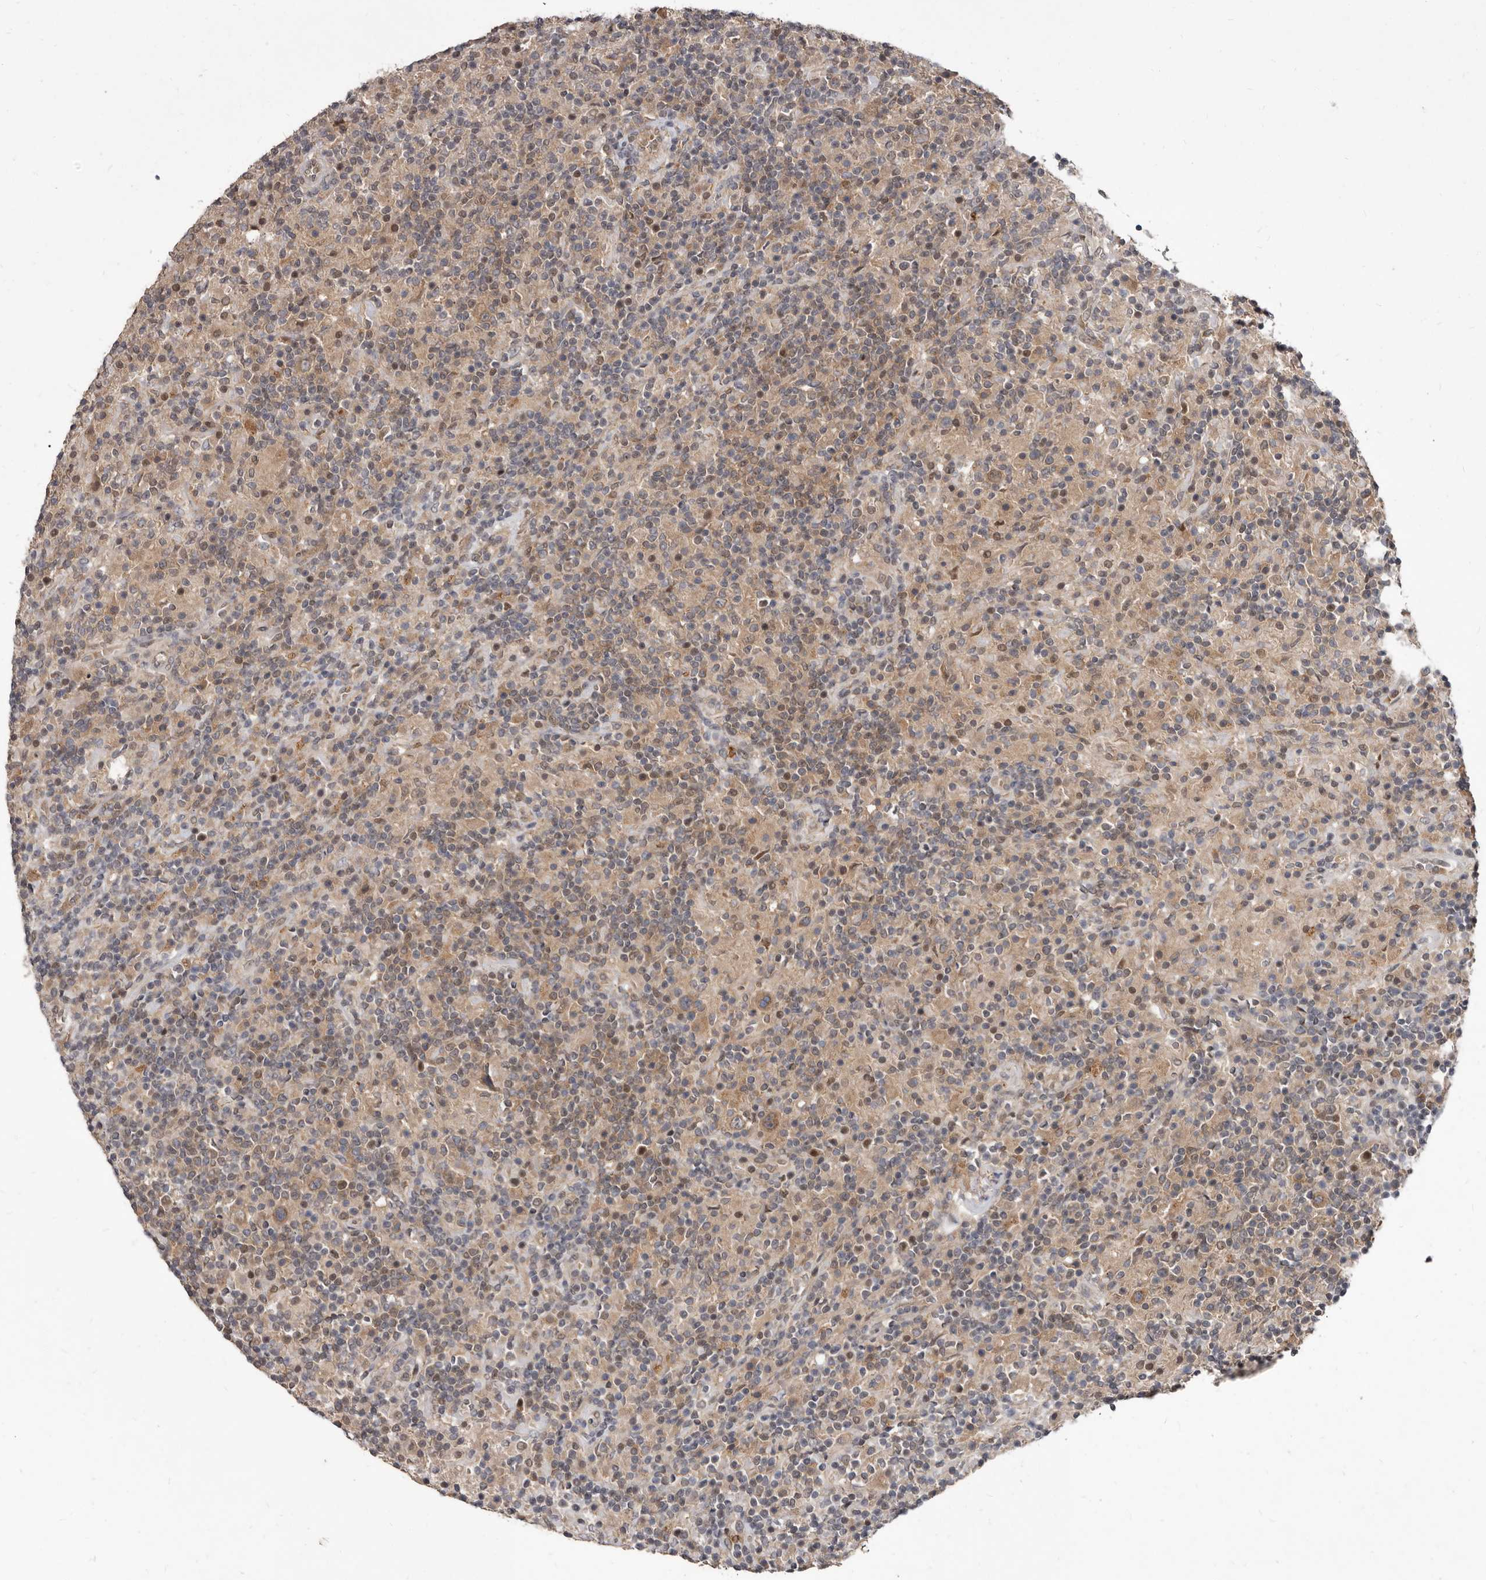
{"staining": {"intensity": "moderate", "quantity": ">75%", "location": "cytoplasmic/membranous"}, "tissue": "lymphoma", "cell_type": "Tumor cells", "image_type": "cancer", "snomed": [{"axis": "morphology", "description": "Hodgkin's disease, NOS"}, {"axis": "topography", "description": "Lymph node"}], "caption": "Immunohistochemical staining of Hodgkin's disease reveals medium levels of moderate cytoplasmic/membranous positivity in about >75% of tumor cells.", "gene": "ACLY", "patient": {"sex": "male", "age": 70}}